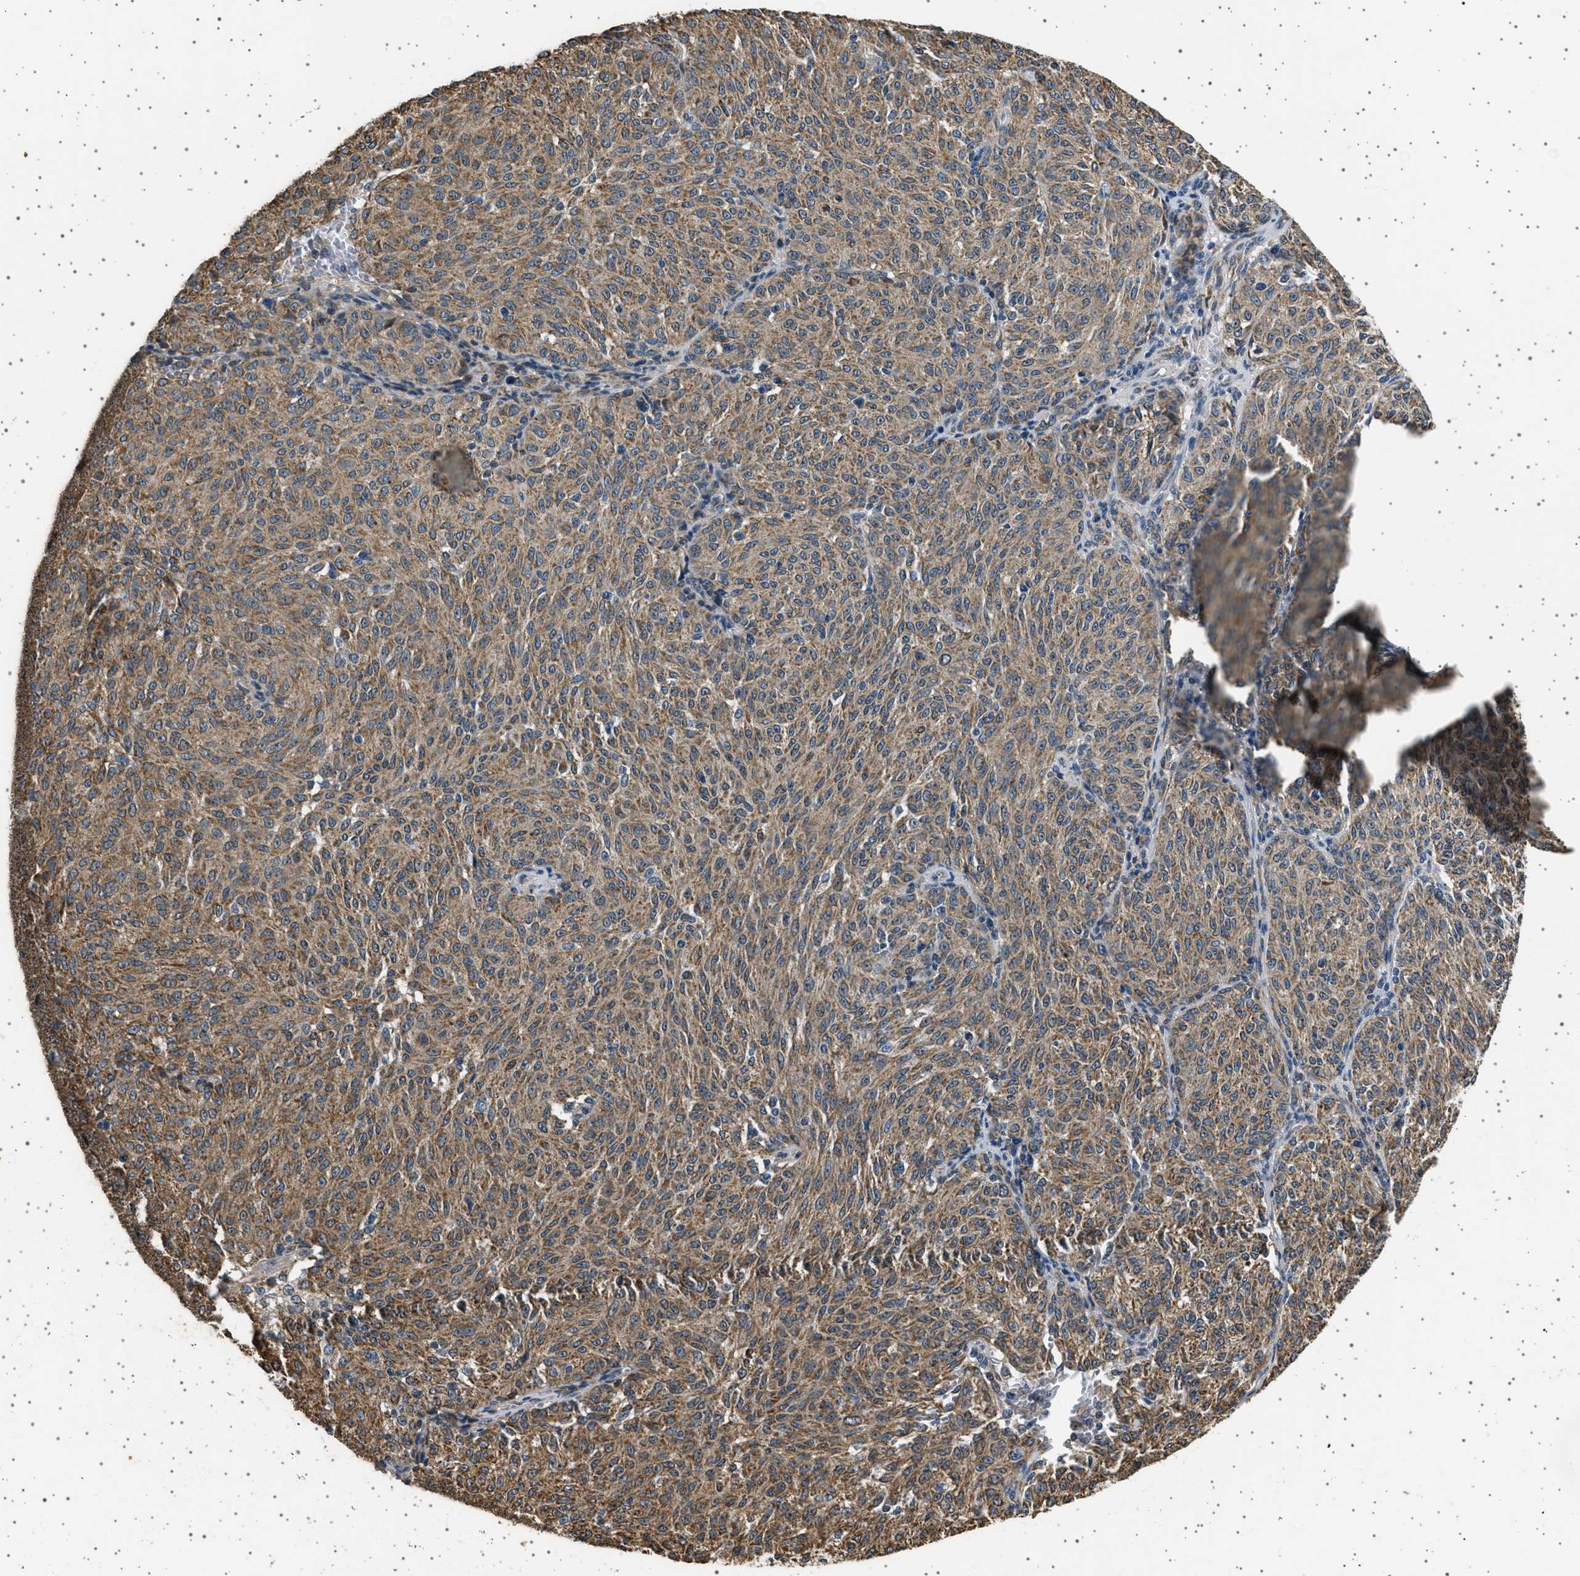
{"staining": {"intensity": "moderate", "quantity": ">75%", "location": "cytoplasmic/membranous"}, "tissue": "melanoma", "cell_type": "Tumor cells", "image_type": "cancer", "snomed": [{"axis": "morphology", "description": "Malignant melanoma, NOS"}, {"axis": "topography", "description": "Skin"}], "caption": "Immunohistochemistry (IHC) of melanoma reveals medium levels of moderate cytoplasmic/membranous positivity in about >75% of tumor cells. (Brightfield microscopy of DAB IHC at high magnification).", "gene": "KCNA4", "patient": {"sex": "female", "age": 72}}